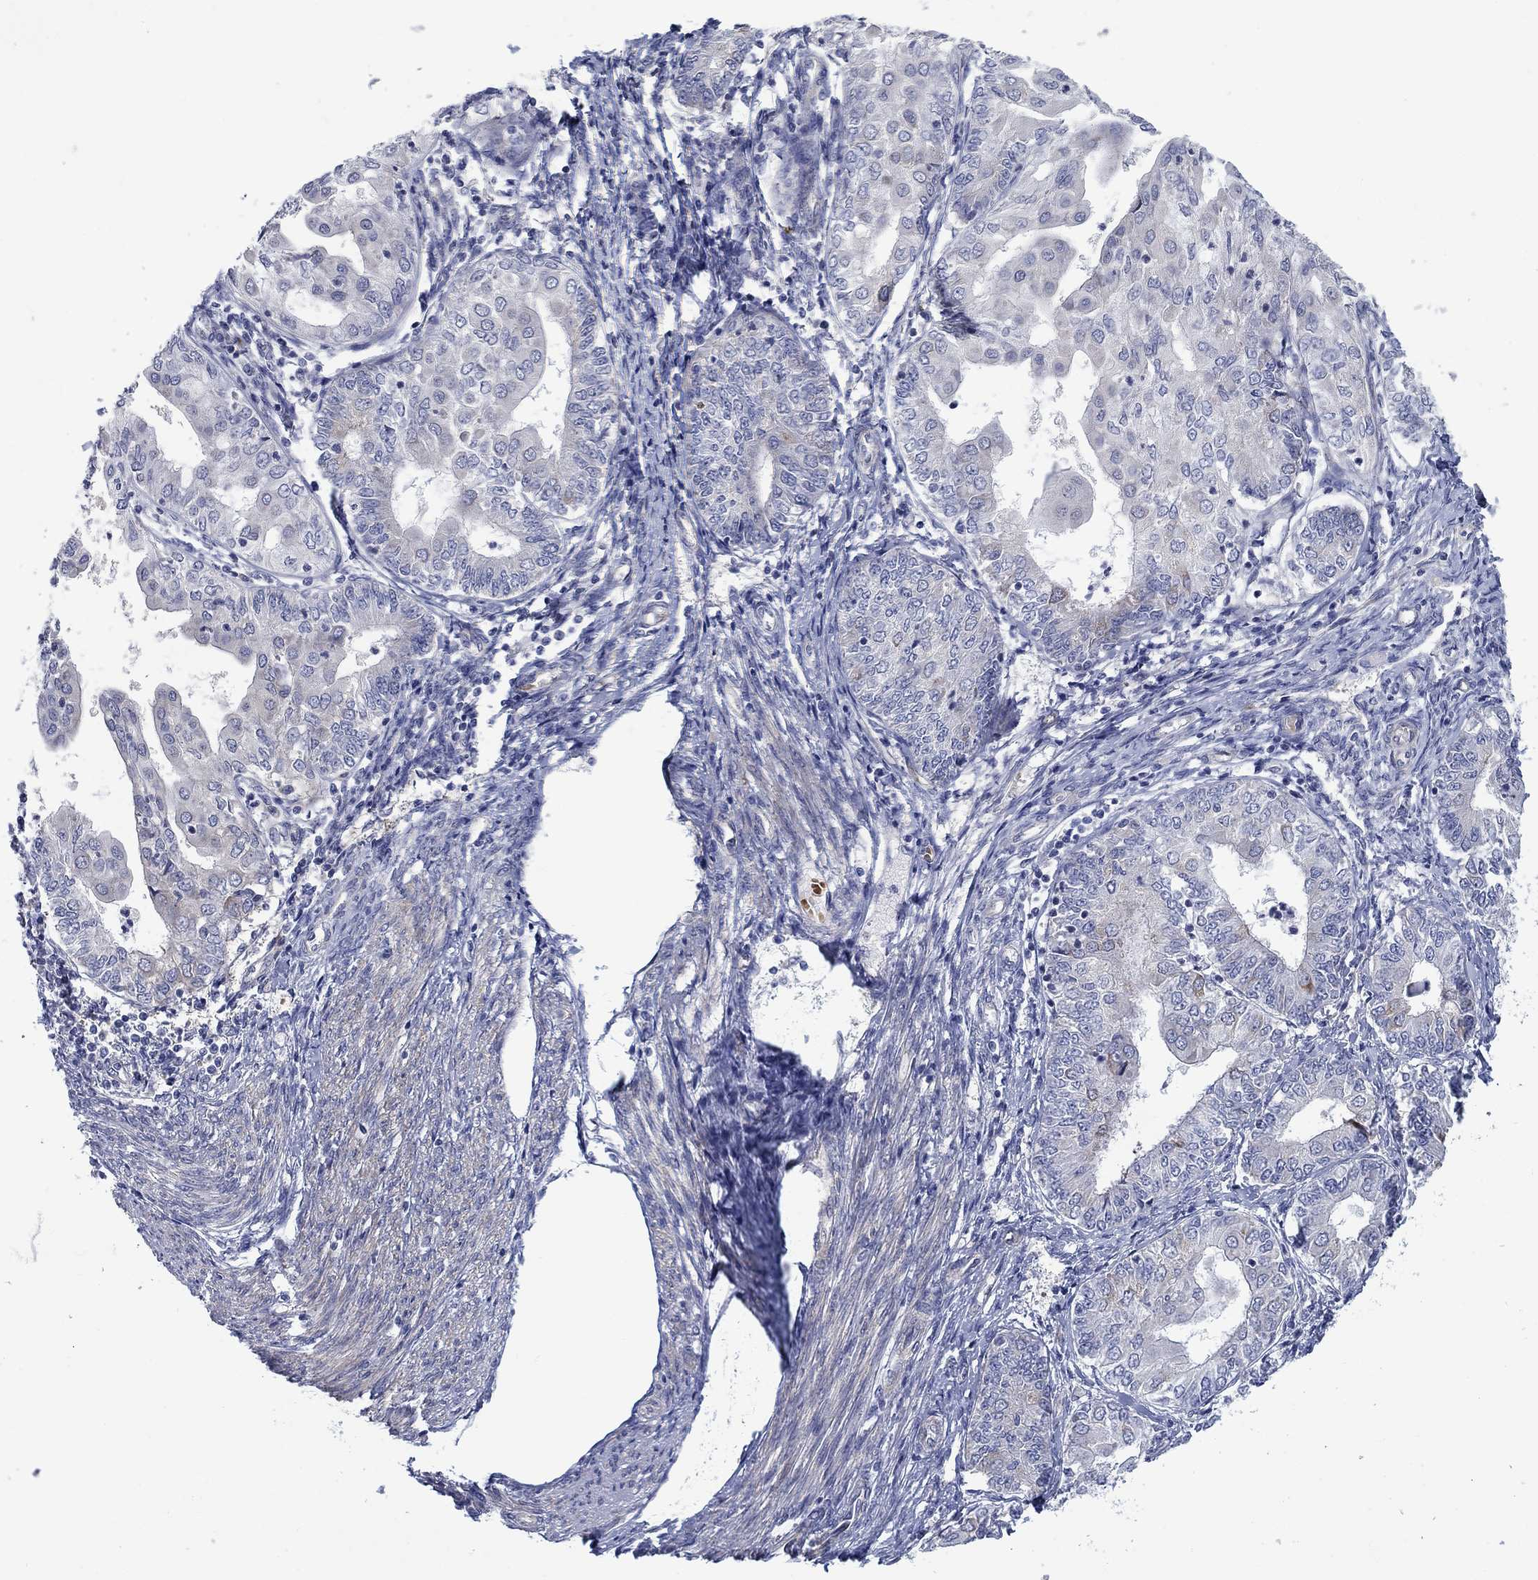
{"staining": {"intensity": "moderate", "quantity": "<25%", "location": "cytoplasmic/membranous"}, "tissue": "endometrial cancer", "cell_type": "Tumor cells", "image_type": "cancer", "snomed": [{"axis": "morphology", "description": "Adenocarcinoma, NOS"}, {"axis": "topography", "description": "Endometrium"}], "caption": "Moderate cytoplasmic/membranous expression is present in about <25% of tumor cells in endometrial cancer (adenocarcinoma).", "gene": "FXR1", "patient": {"sex": "female", "age": 68}}